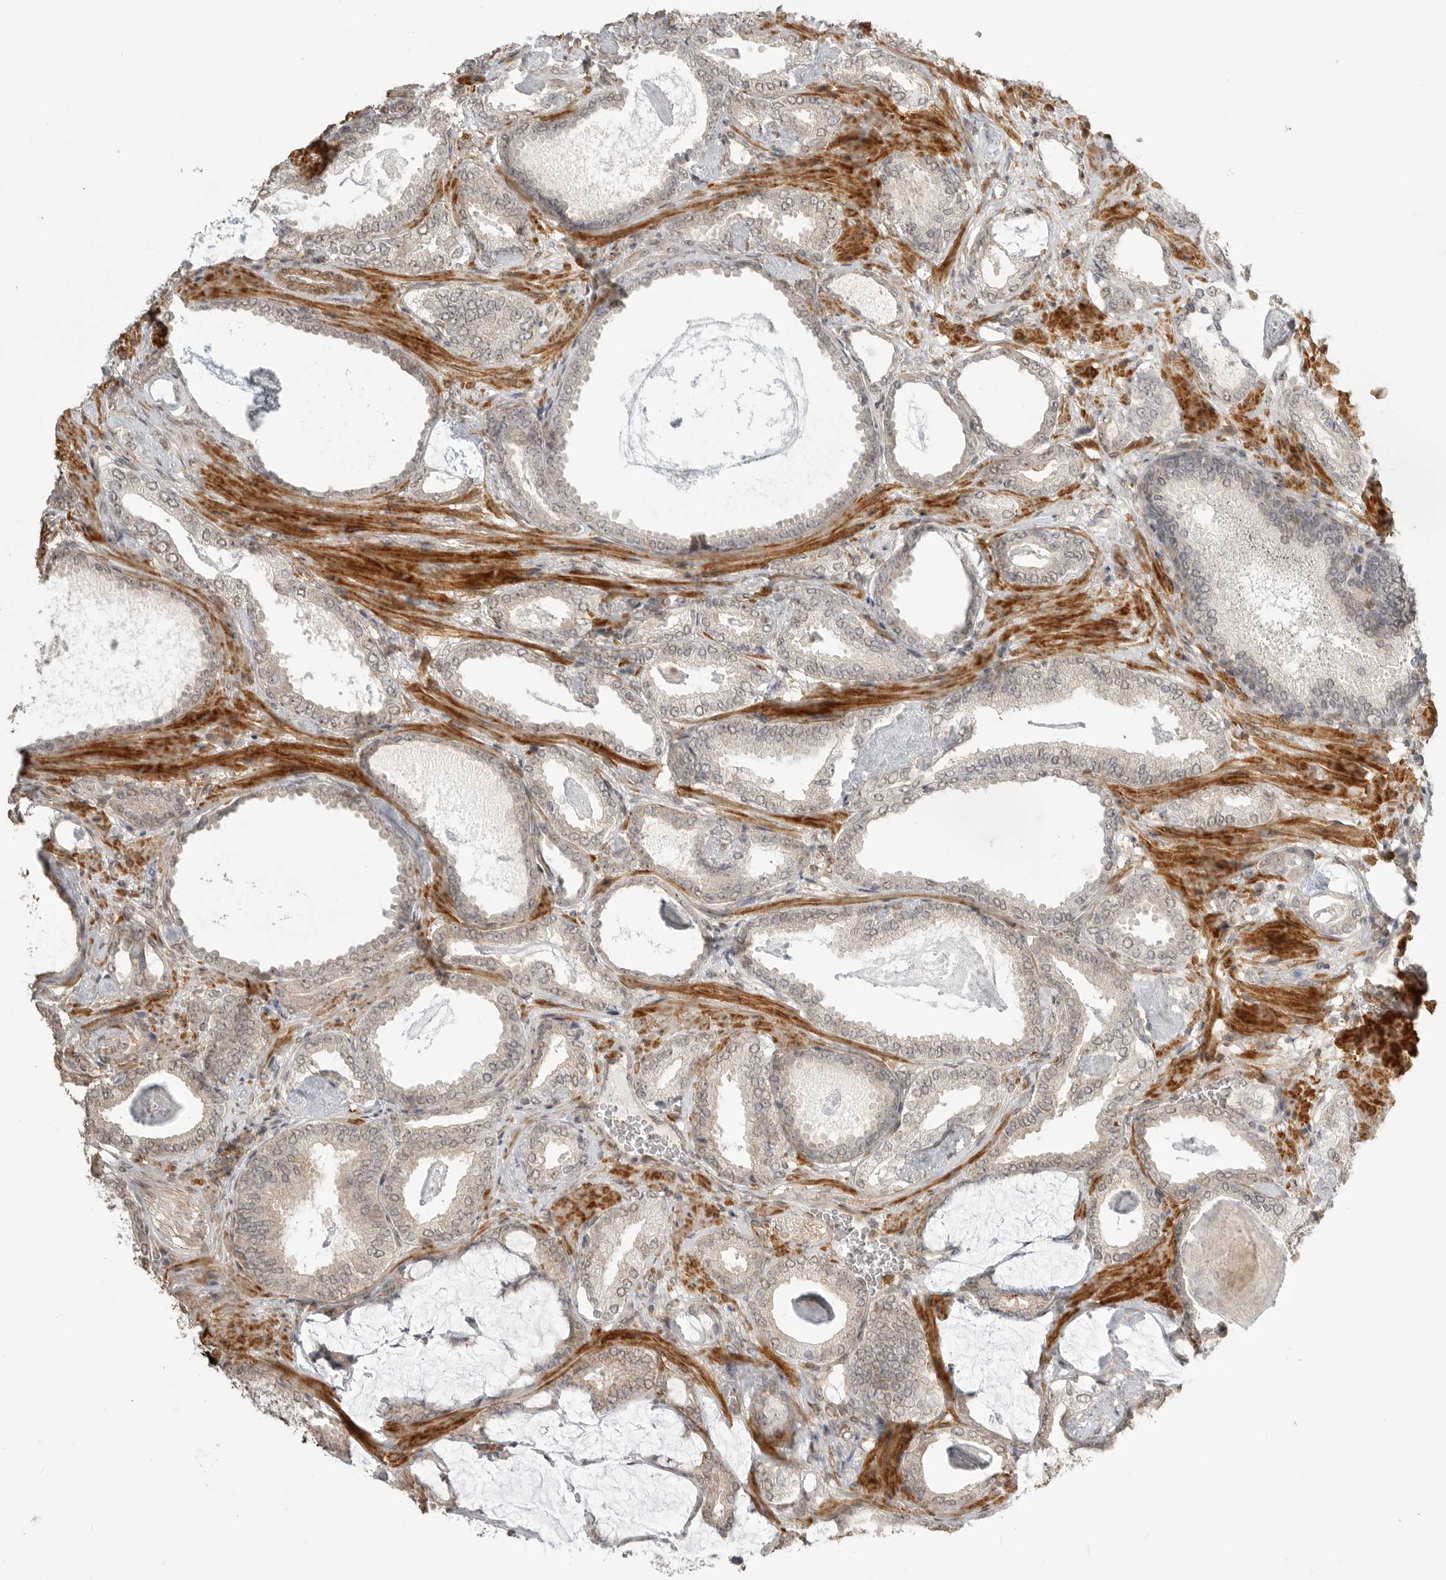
{"staining": {"intensity": "weak", "quantity": "<25%", "location": "cytoplasmic/membranous"}, "tissue": "prostate cancer", "cell_type": "Tumor cells", "image_type": "cancer", "snomed": [{"axis": "morphology", "description": "Adenocarcinoma, Low grade"}, {"axis": "topography", "description": "Prostate"}], "caption": "Micrograph shows no protein staining in tumor cells of prostate cancer tissue.", "gene": "GPC2", "patient": {"sex": "male", "age": 71}}